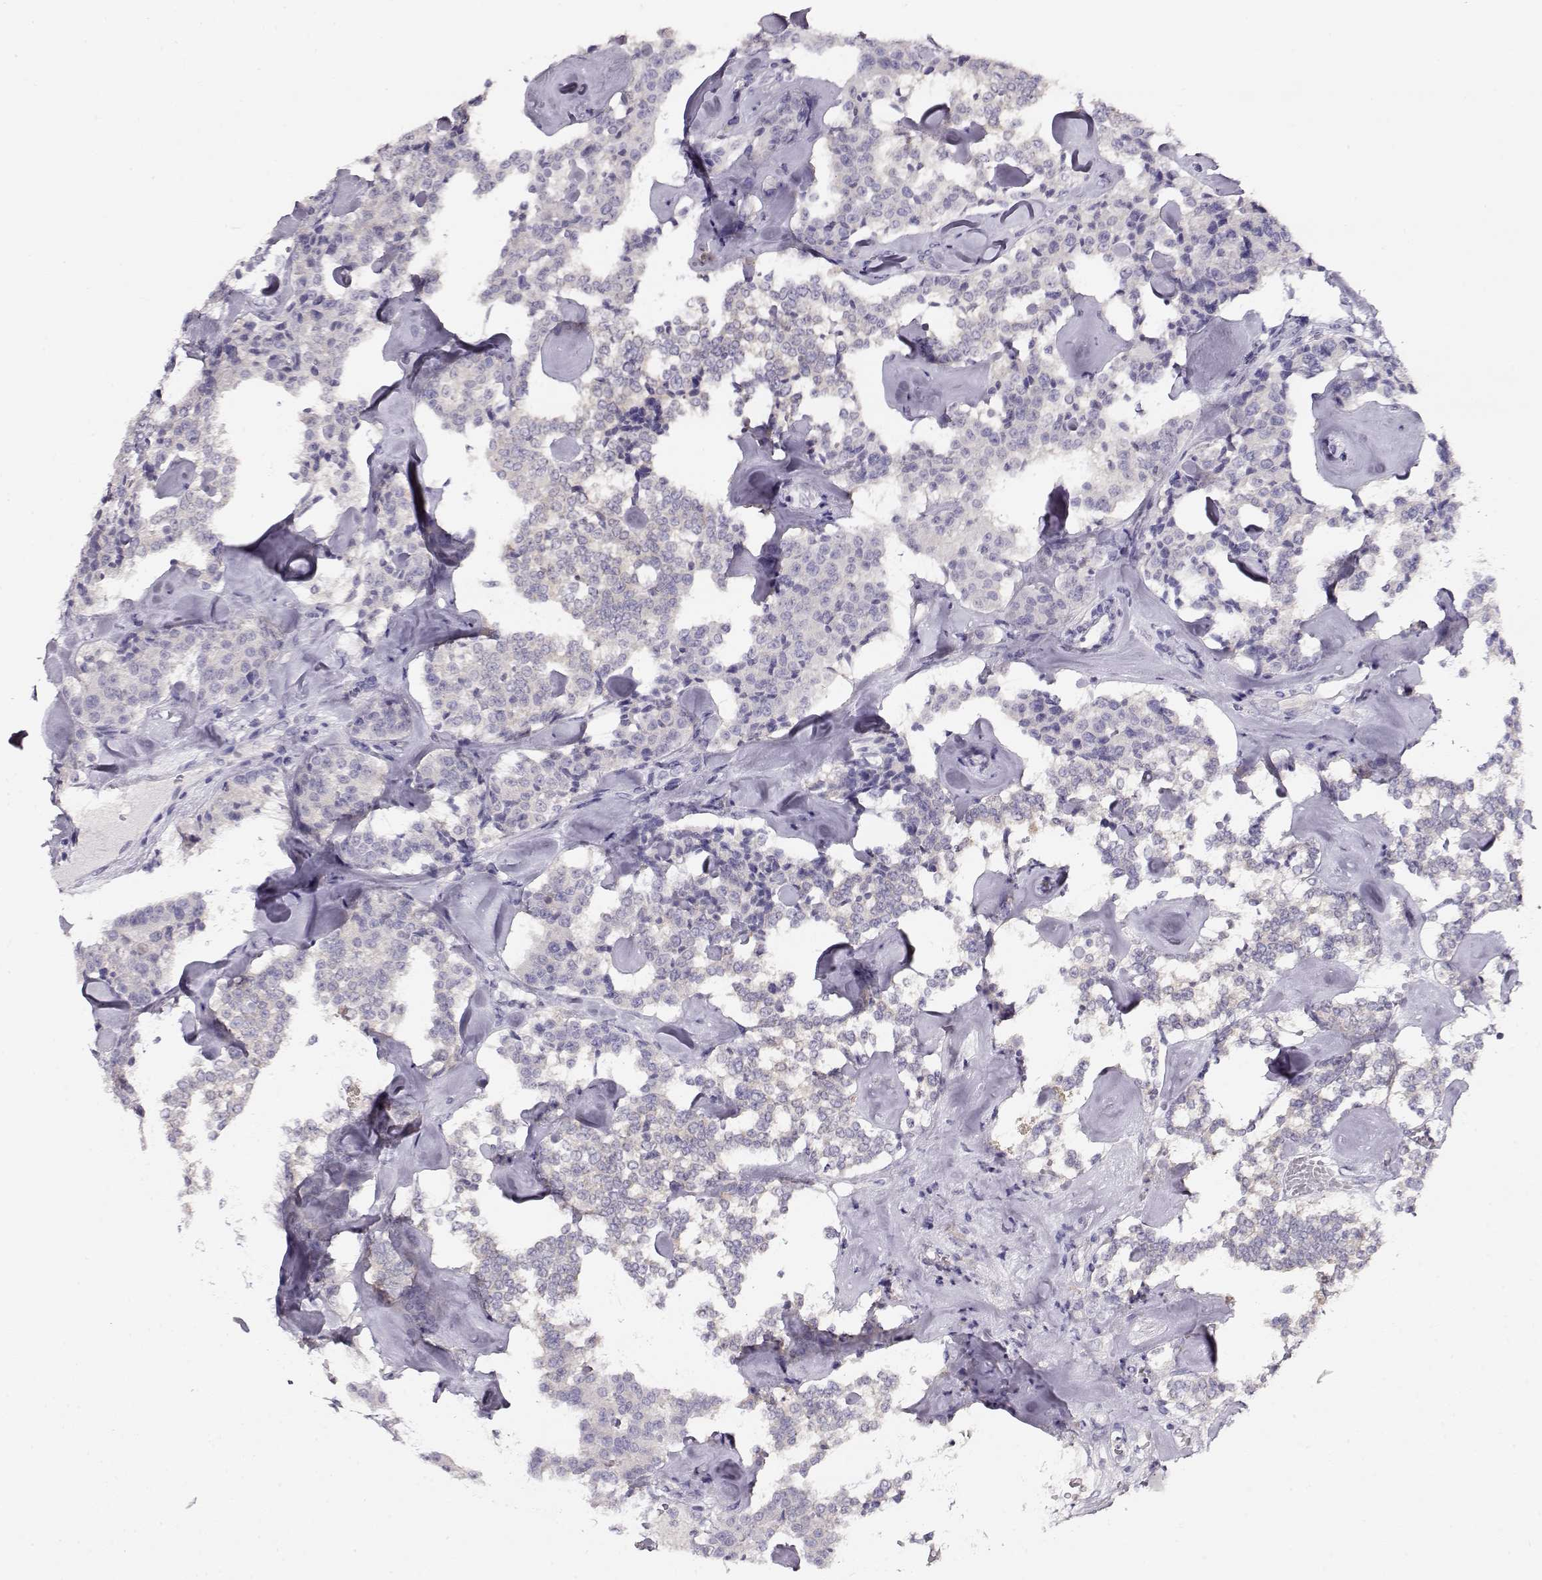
{"staining": {"intensity": "negative", "quantity": "none", "location": "none"}, "tissue": "carcinoid", "cell_type": "Tumor cells", "image_type": "cancer", "snomed": [{"axis": "morphology", "description": "Carcinoid, malignant, NOS"}, {"axis": "topography", "description": "Pancreas"}], "caption": "Carcinoid stained for a protein using IHC exhibits no expression tumor cells.", "gene": "NDRG4", "patient": {"sex": "male", "age": 41}}